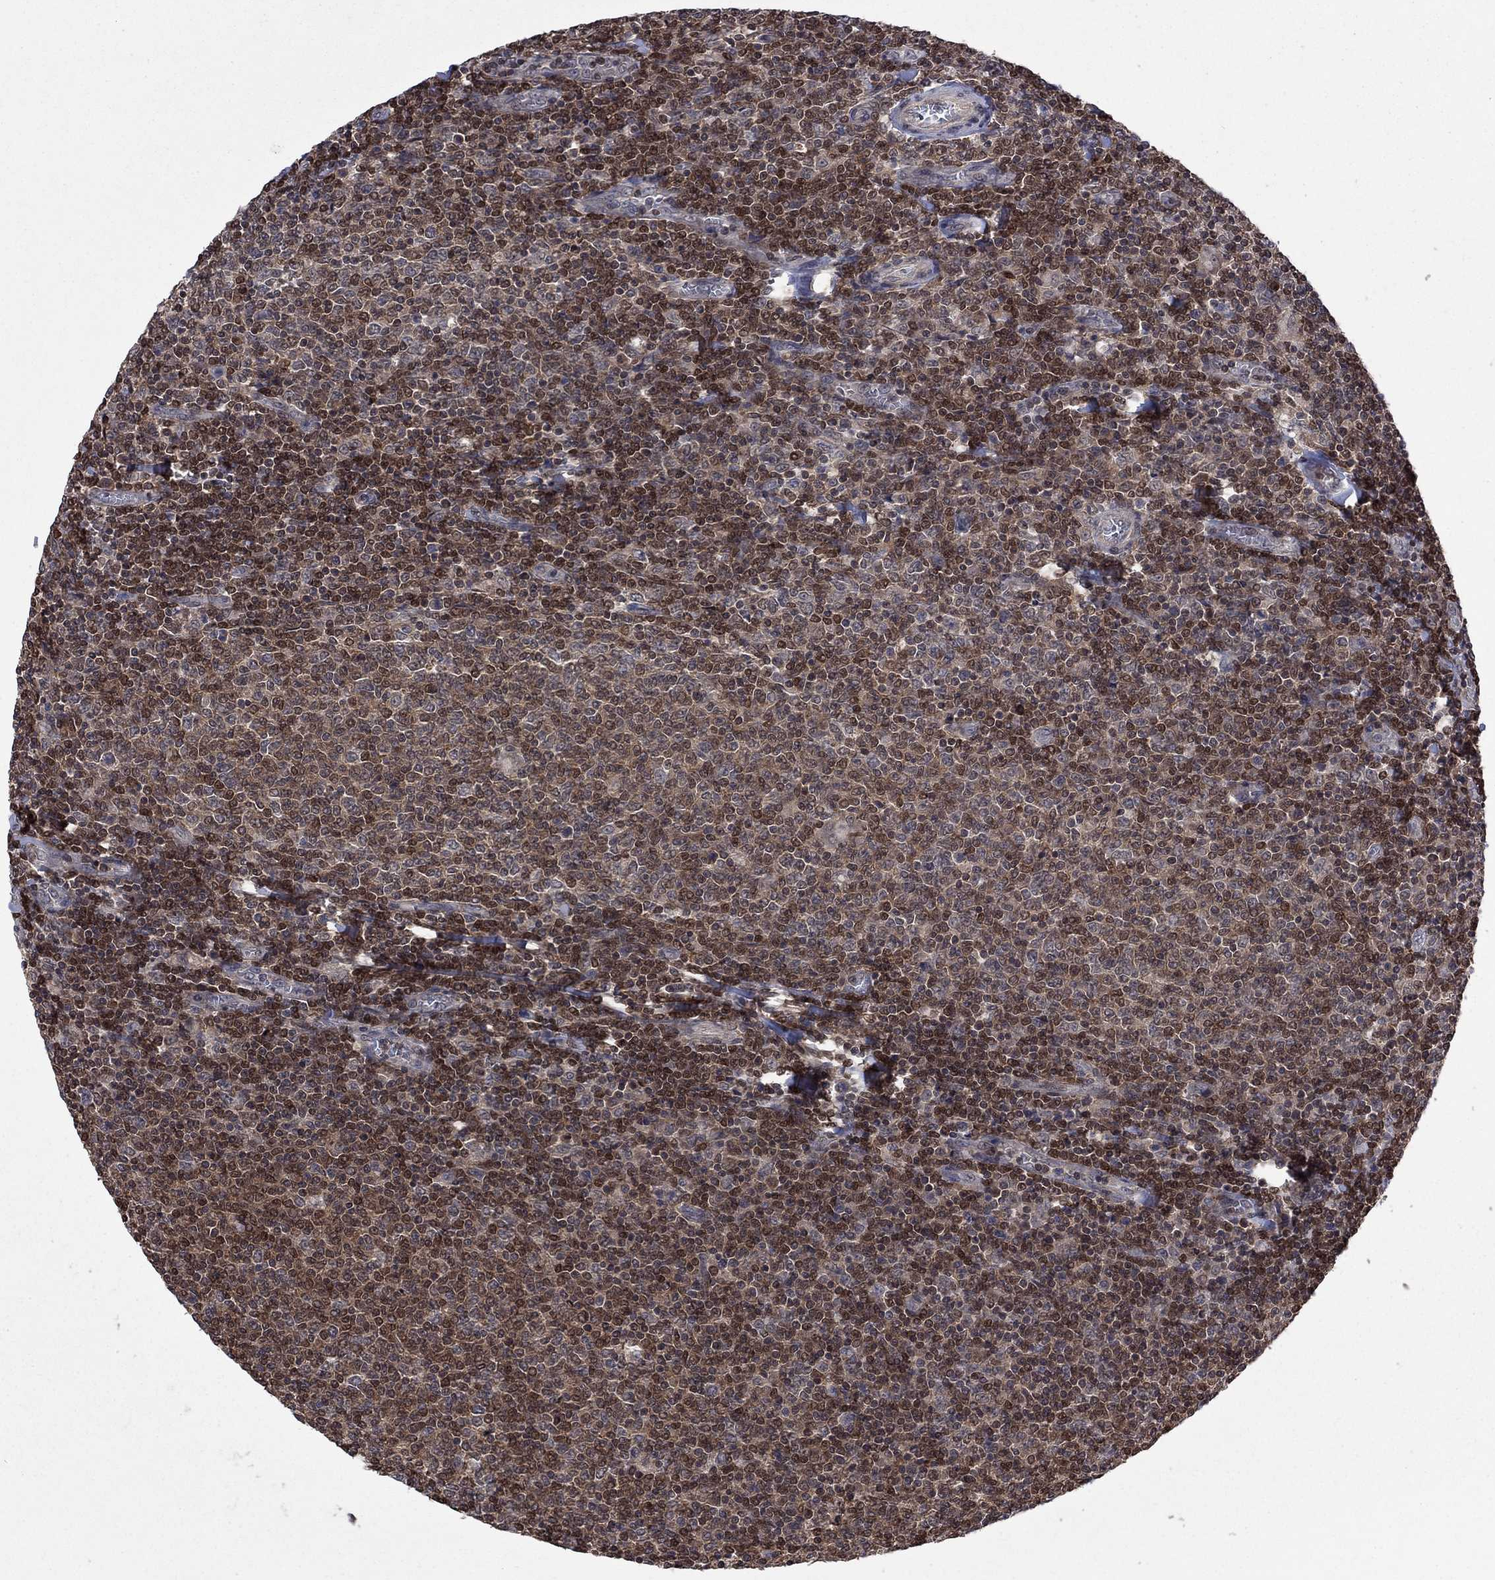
{"staining": {"intensity": "moderate", "quantity": ">75%", "location": "nuclear"}, "tissue": "lymphoma", "cell_type": "Tumor cells", "image_type": "cancer", "snomed": [{"axis": "morphology", "description": "Malignant lymphoma, non-Hodgkin's type, Low grade"}, {"axis": "topography", "description": "Lymph node"}], "caption": "A brown stain shows moderate nuclear expression of a protein in lymphoma tumor cells. (brown staining indicates protein expression, while blue staining denotes nuclei).", "gene": "IAH1", "patient": {"sex": "male", "age": 52}}